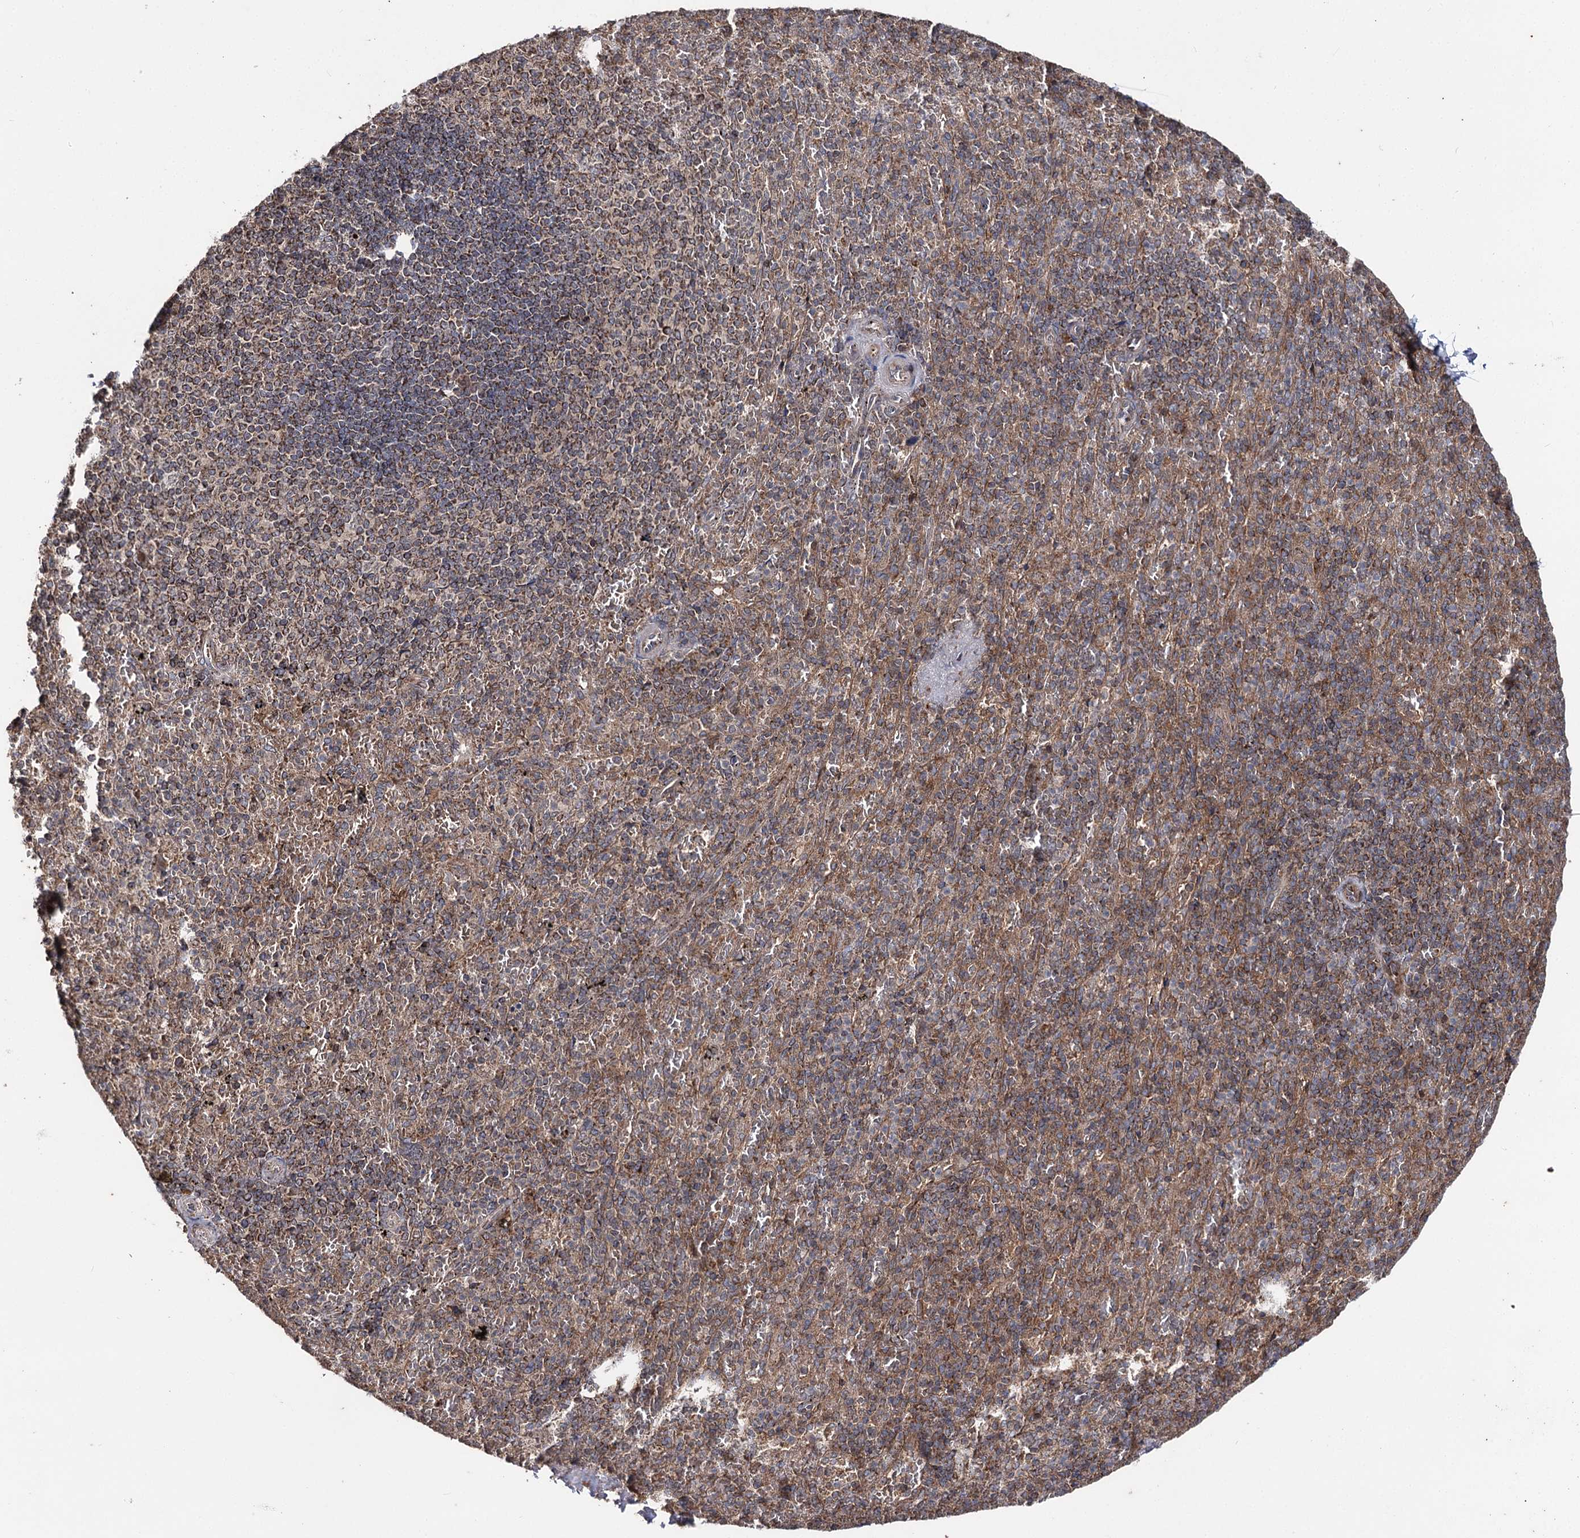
{"staining": {"intensity": "moderate", "quantity": "25%-75%", "location": "cytoplasmic/membranous"}, "tissue": "spleen", "cell_type": "Cells in red pulp", "image_type": "normal", "snomed": [{"axis": "morphology", "description": "Normal tissue, NOS"}, {"axis": "topography", "description": "Spleen"}], "caption": "This is a histology image of immunohistochemistry (IHC) staining of normal spleen, which shows moderate expression in the cytoplasmic/membranous of cells in red pulp.", "gene": "MINDY3", "patient": {"sex": "male", "age": 82}}